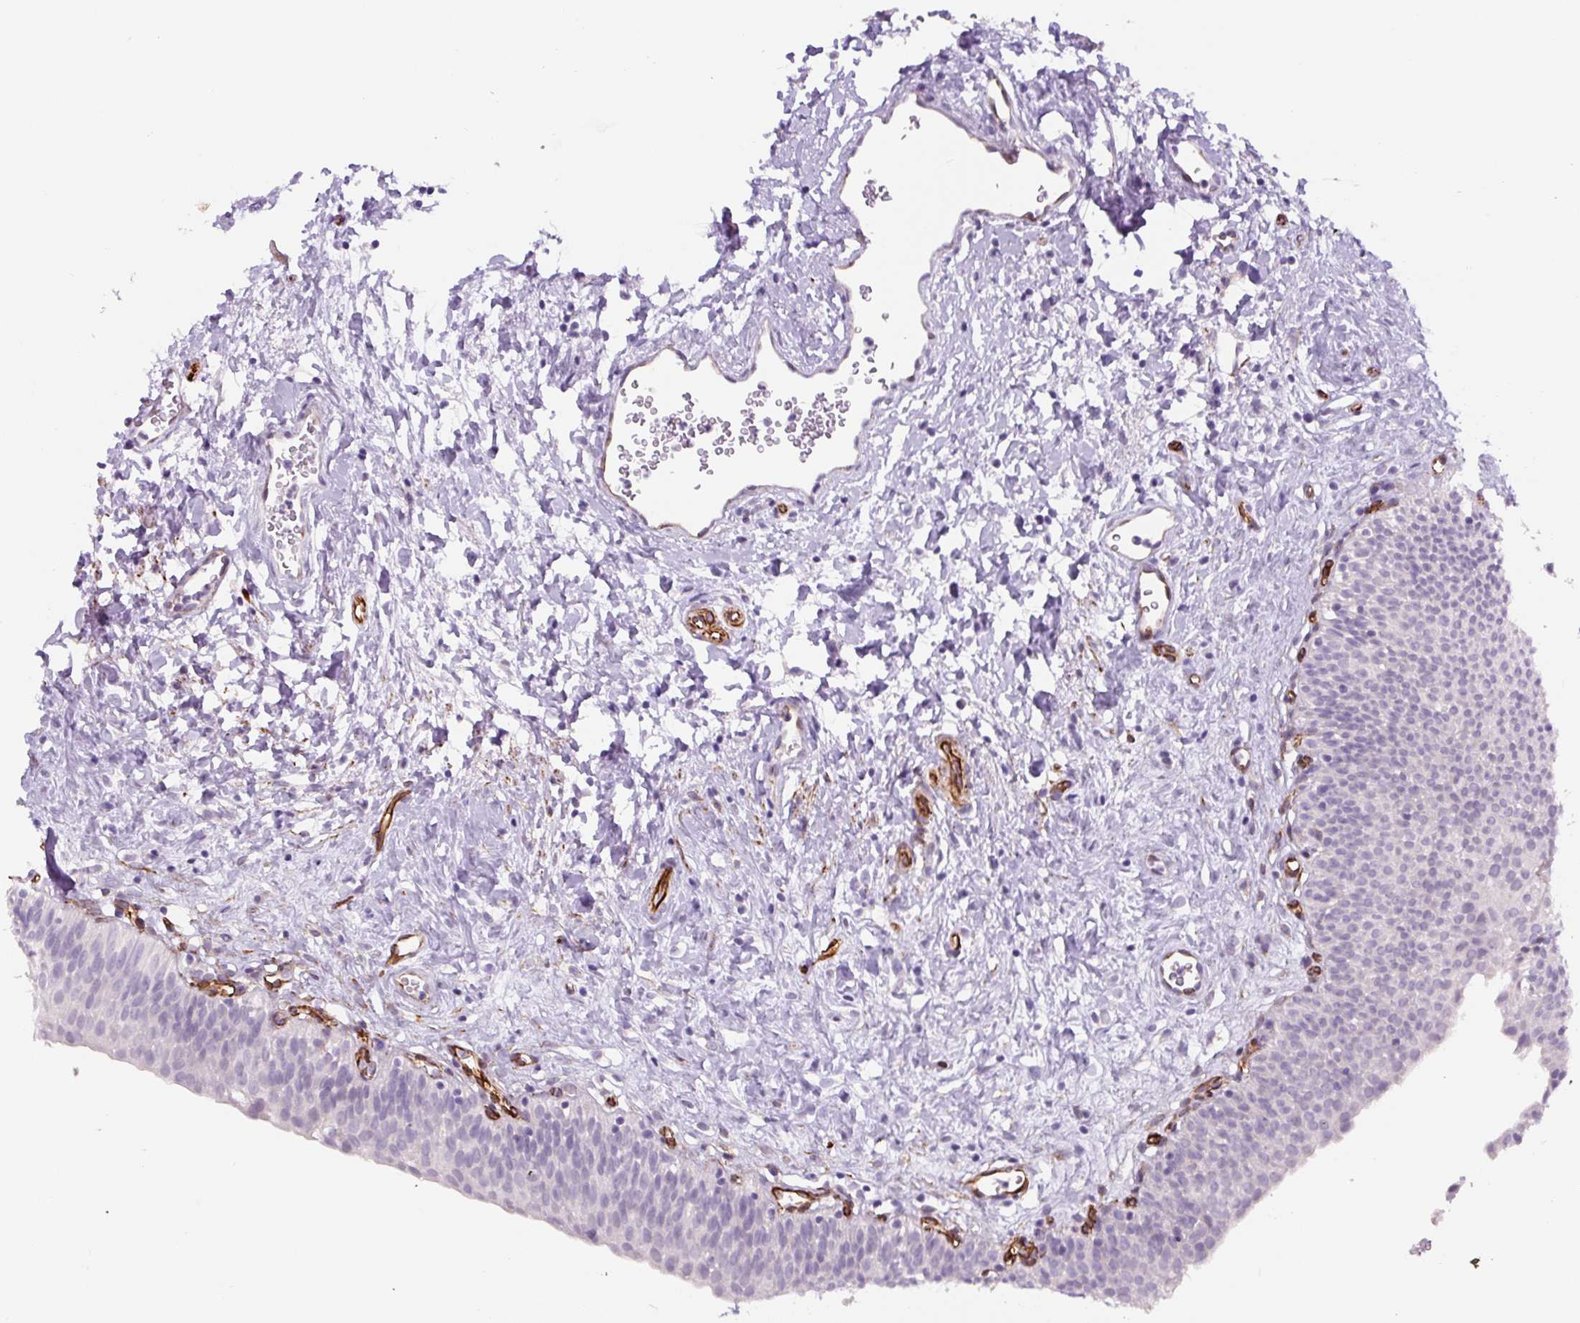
{"staining": {"intensity": "negative", "quantity": "none", "location": "none"}, "tissue": "urinary bladder", "cell_type": "Urothelial cells", "image_type": "normal", "snomed": [{"axis": "morphology", "description": "Normal tissue, NOS"}, {"axis": "topography", "description": "Urinary bladder"}], "caption": "Immunohistochemistry (IHC) micrograph of unremarkable urinary bladder: human urinary bladder stained with DAB (3,3'-diaminobenzidine) exhibits no significant protein staining in urothelial cells.", "gene": "NES", "patient": {"sex": "male", "age": 51}}